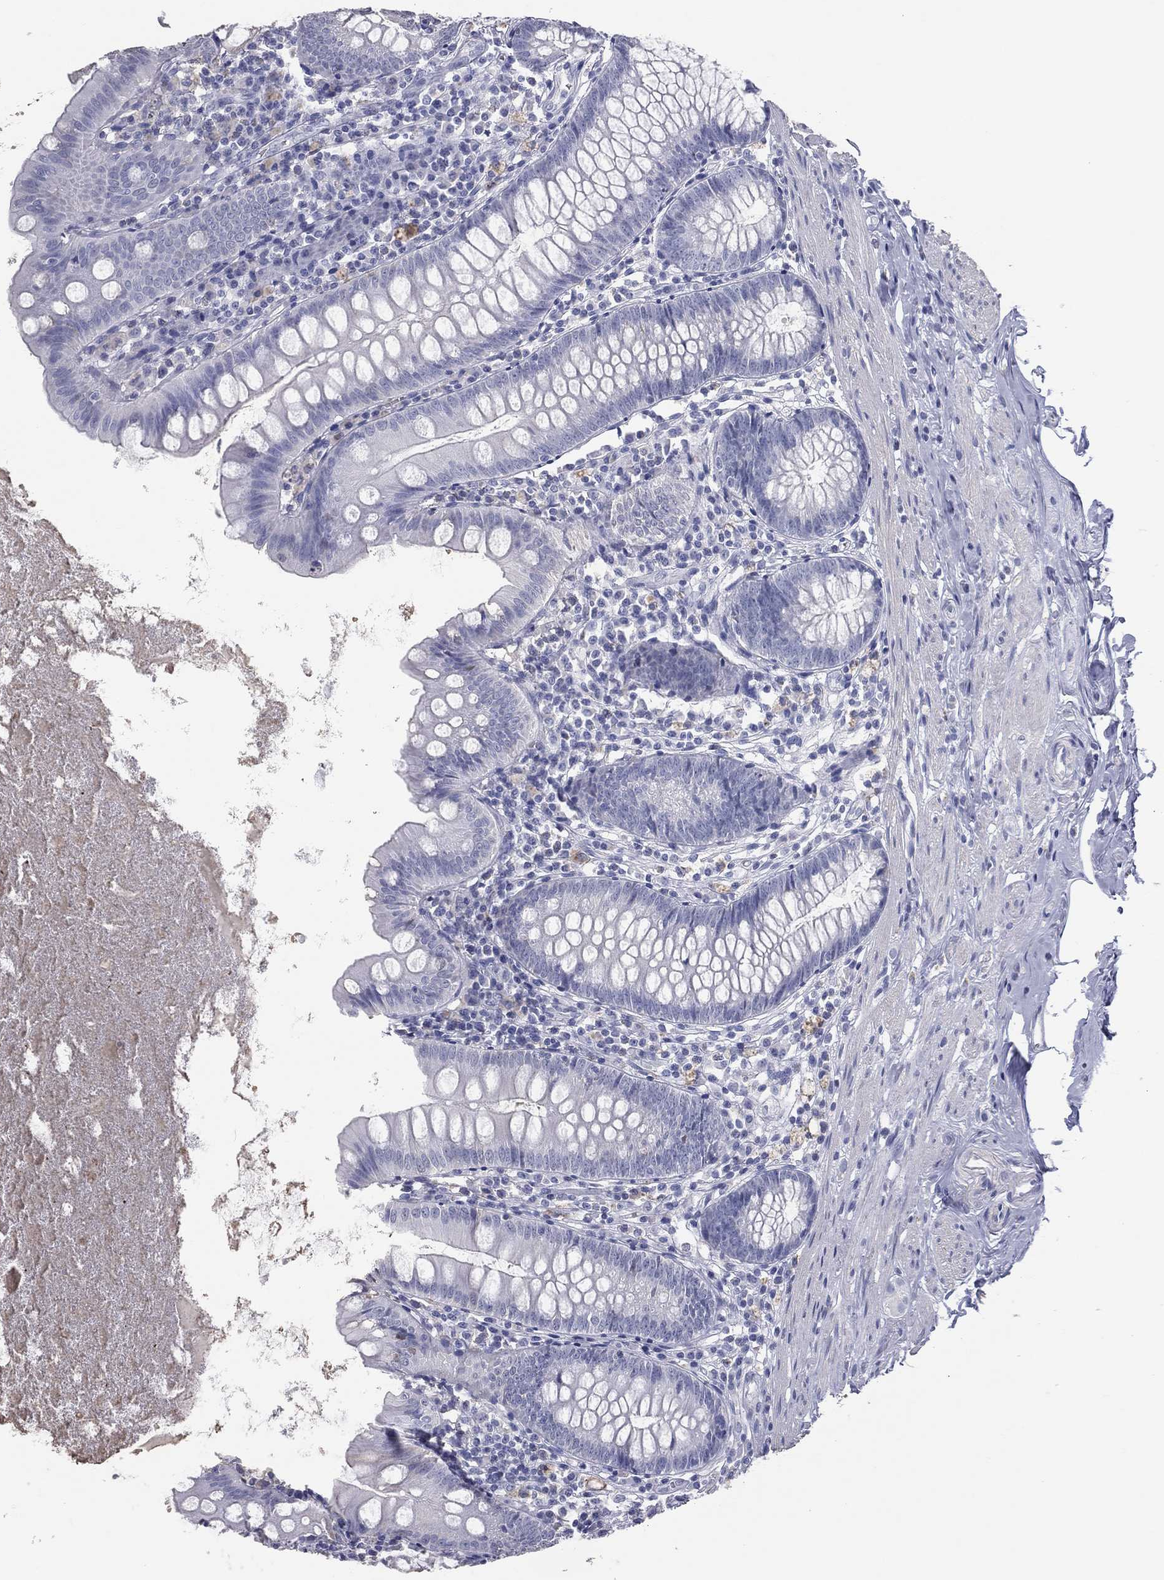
{"staining": {"intensity": "negative", "quantity": "none", "location": "none"}, "tissue": "appendix", "cell_type": "Glandular cells", "image_type": "normal", "snomed": [{"axis": "morphology", "description": "Normal tissue, NOS"}, {"axis": "topography", "description": "Appendix"}], "caption": "Immunohistochemistry histopathology image of benign appendix stained for a protein (brown), which displays no expression in glandular cells.", "gene": "ESX1", "patient": {"sex": "female", "age": 82}}